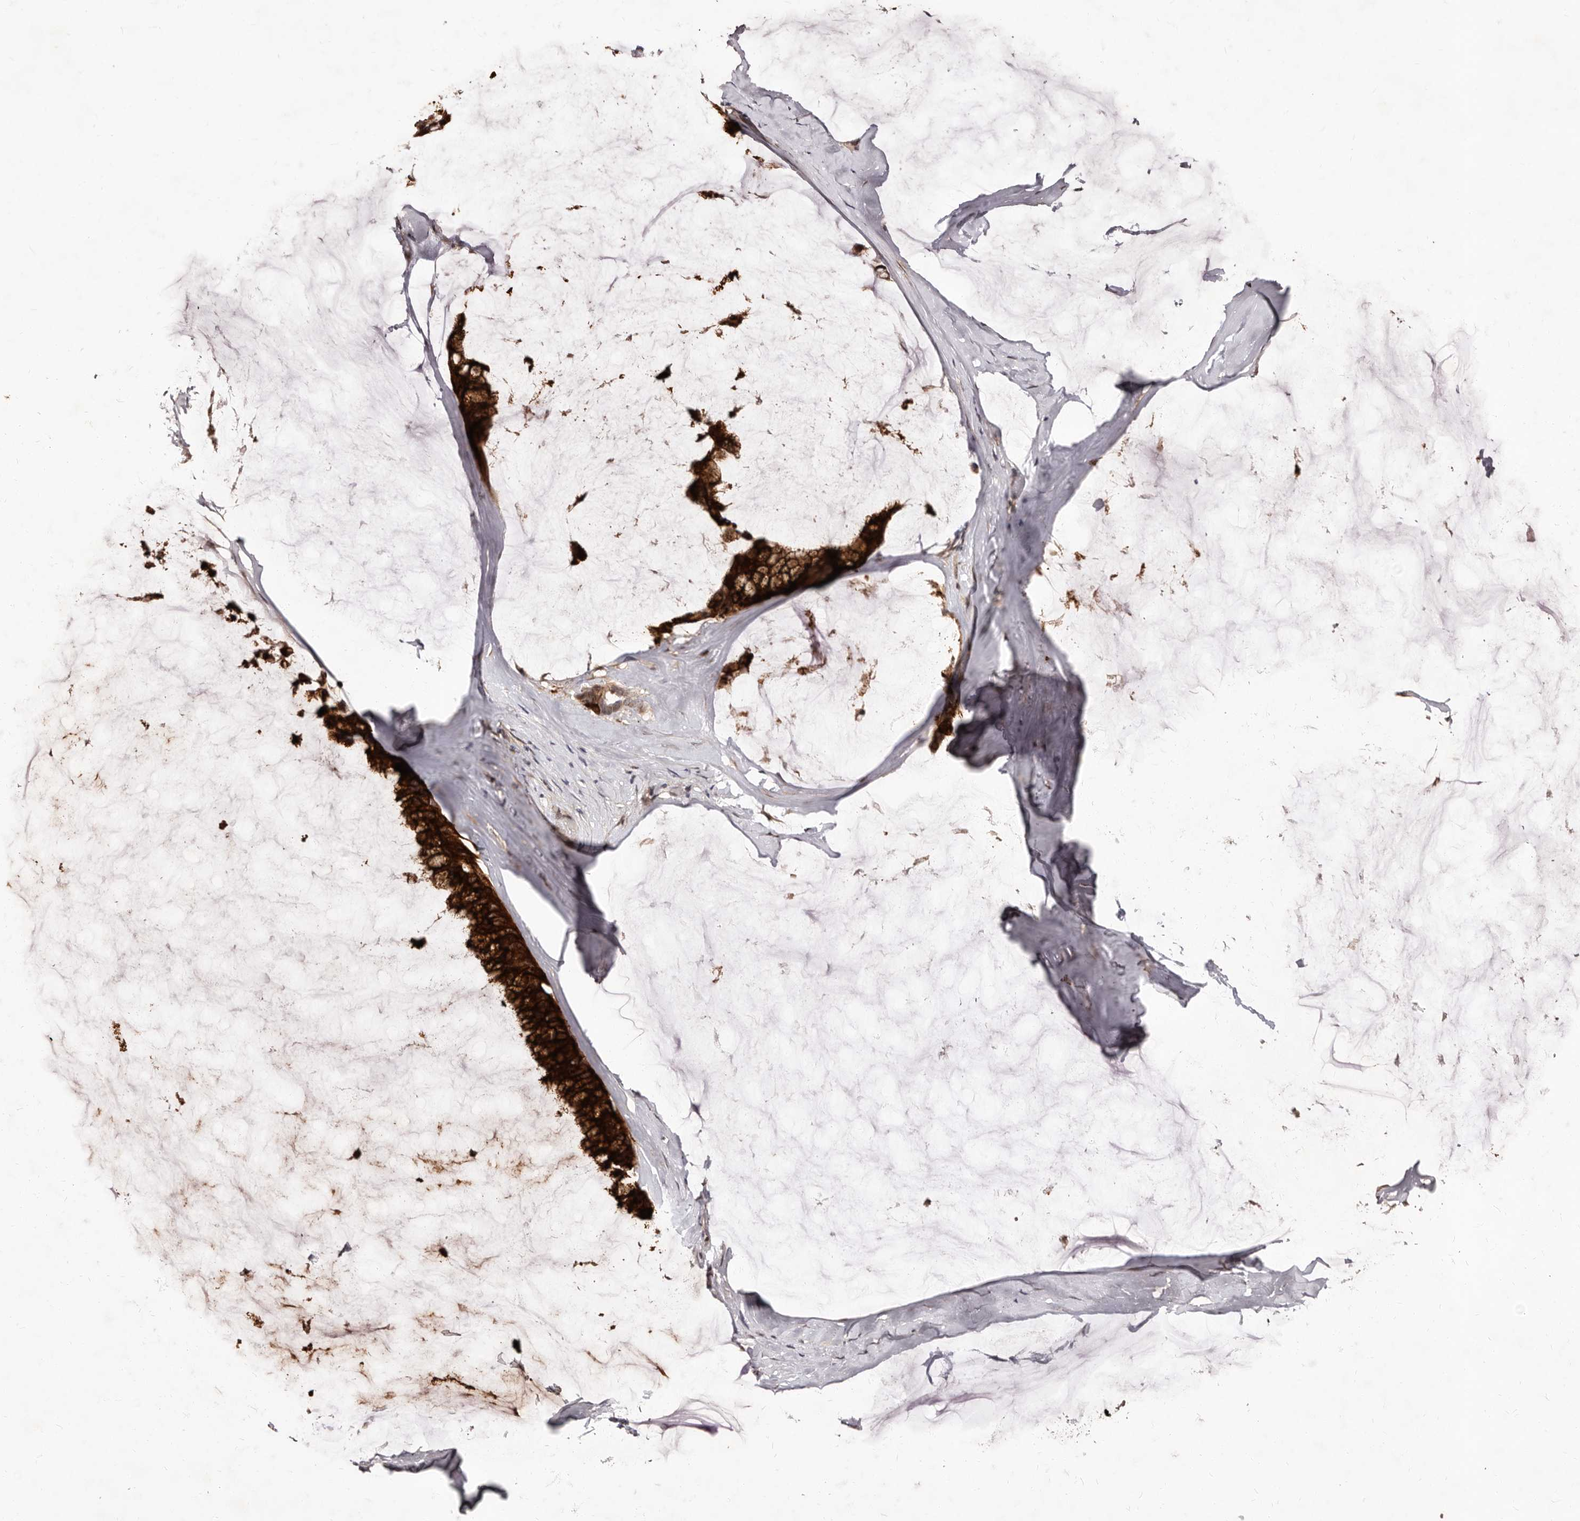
{"staining": {"intensity": "strong", "quantity": ">75%", "location": "cytoplasmic/membranous"}, "tissue": "ovarian cancer", "cell_type": "Tumor cells", "image_type": "cancer", "snomed": [{"axis": "morphology", "description": "Cystadenocarcinoma, mucinous, NOS"}, {"axis": "topography", "description": "Ovary"}], "caption": "Strong cytoplasmic/membranous expression for a protein is appreciated in about >75% of tumor cells of ovarian cancer using IHC.", "gene": "TBC1D22B", "patient": {"sex": "female", "age": 39}}